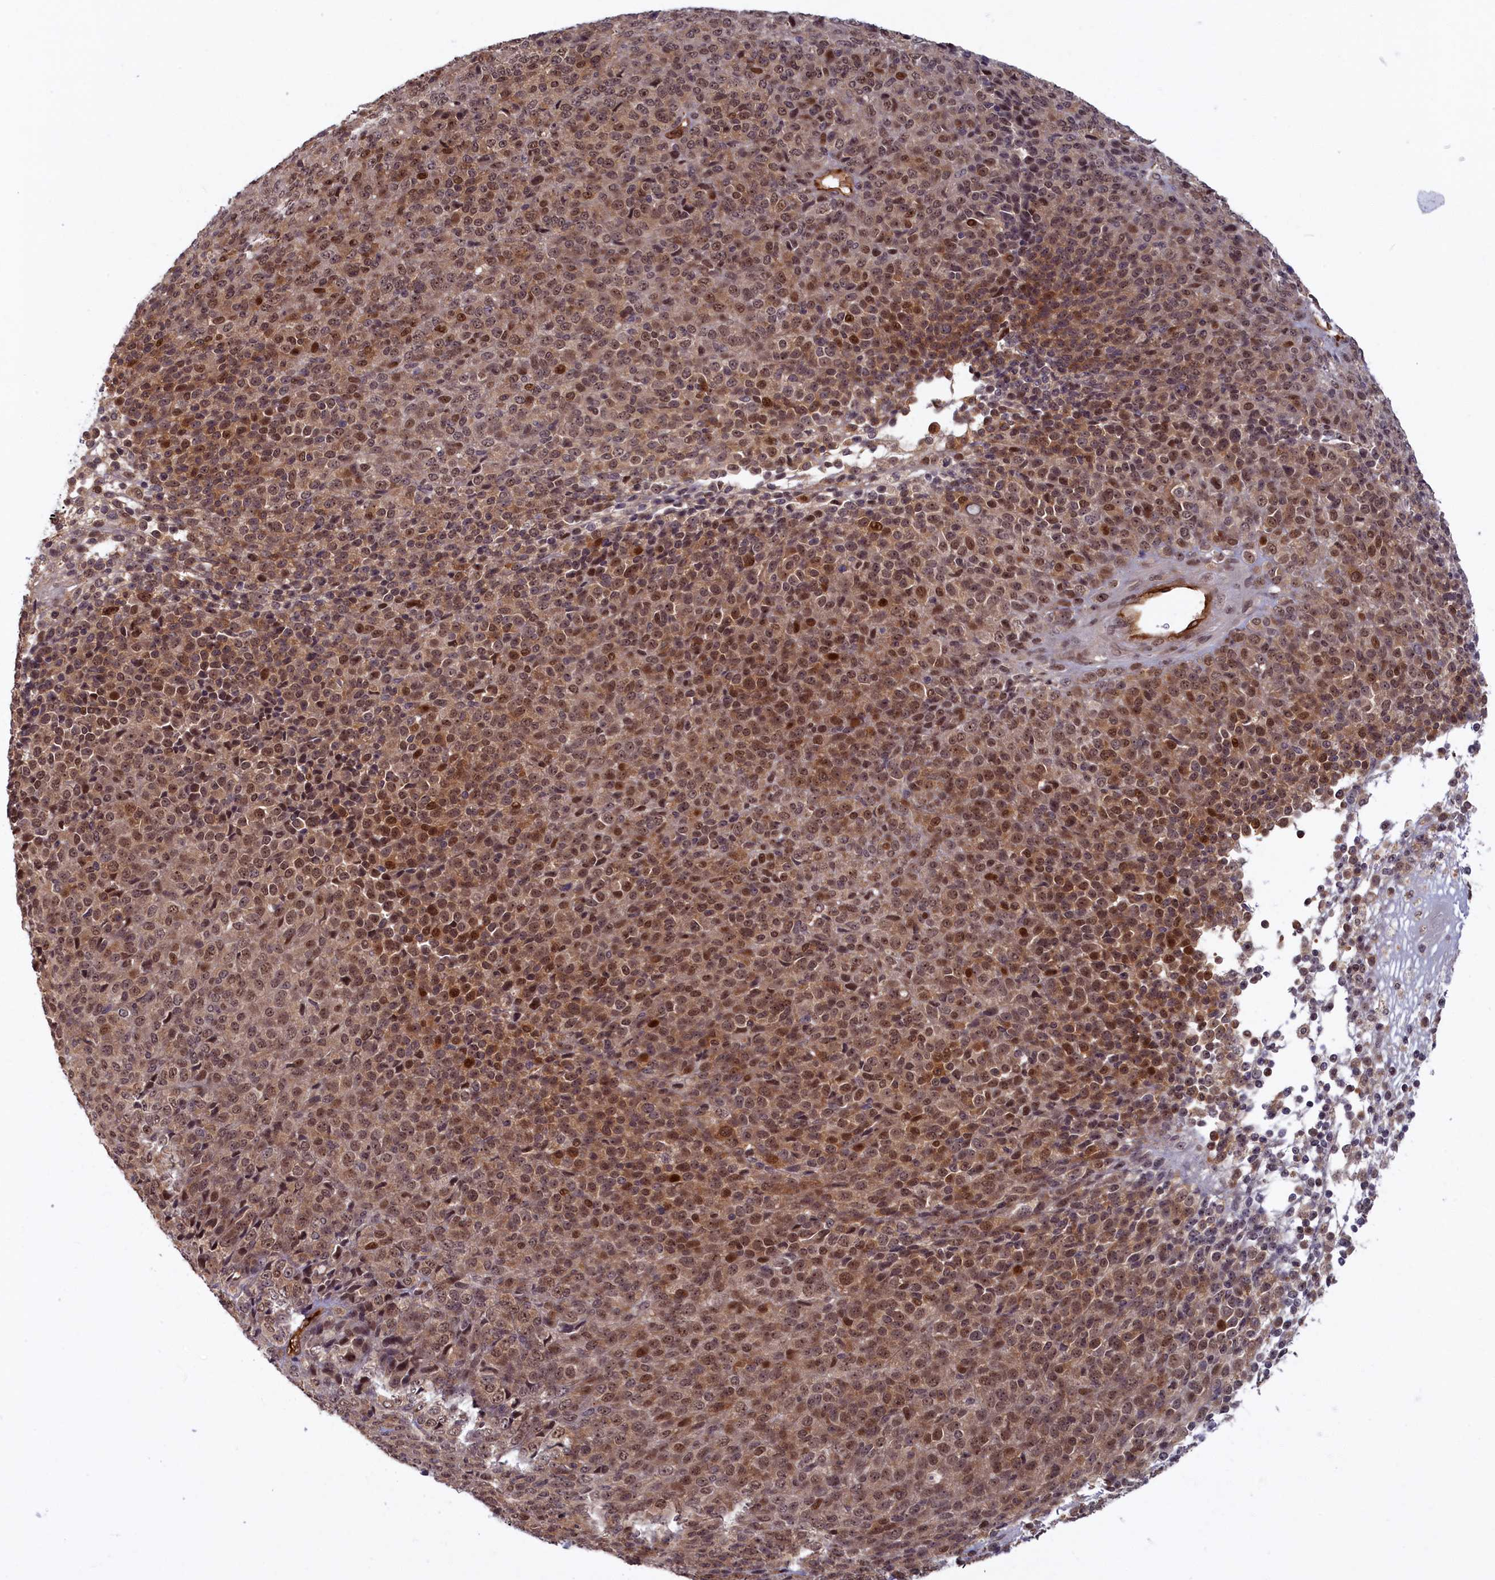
{"staining": {"intensity": "moderate", "quantity": ">75%", "location": "cytoplasmic/membranous,nuclear"}, "tissue": "melanoma", "cell_type": "Tumor cells", "image_type": "cancer", "snomed": [{"axis": "morphology", "description": "Malignant melanoma, Metastatic site"}, {"axis": "topography", "description": "Brain"}], "caption": "This is an image of IHC staining of malignant melanoma (metastatic site), which shows moderate positivity in the cytoplasmic/membranous and nuclear of tumor cells.", "gene": "SNRK", "patient": {"sex": "female", "age": 56}}